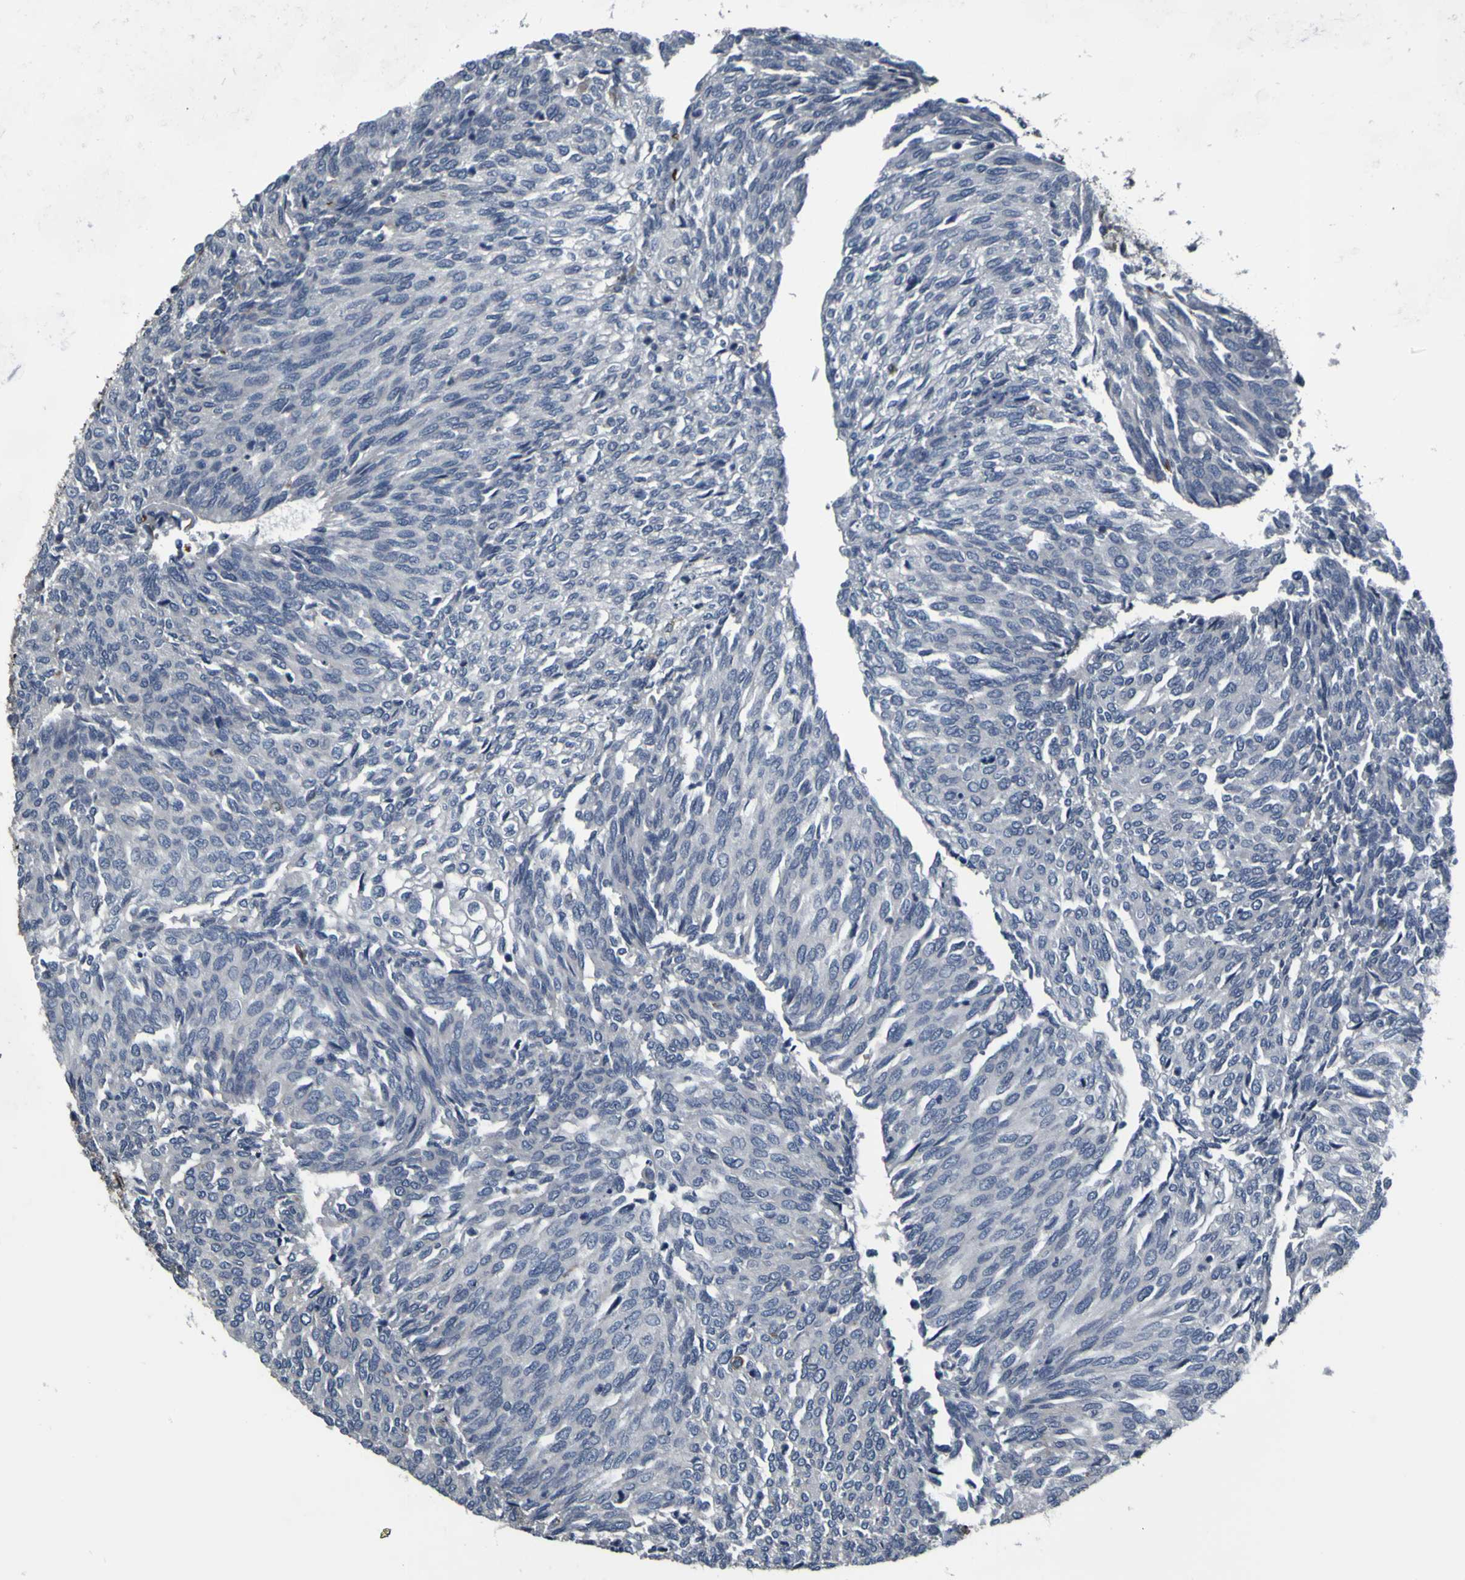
{"staining": {"intensity": "negative", "quantity": "none", "location": "none"}, "tissue": "urothelial cancer", "cell_type": "Tumor cells", "image_type": "cancer", "snomed": [{"axis": "morphology", "description": "Urothelial carcinoma, Low grade"}, {"axis": "topography", "description": "Urinary bladder"}], "caption": "Immunohistochemistry (IHC) photomicrograph of neoplastic tissue: urothelial carcinoma (low-grade) stained with DAB shows no significant protein staining in tumor cells. (DAB immunohistochemistry (IHC), high magnification).", "gene": "GRAMD1A", "patient": {"sex": "female", "age": 79}}